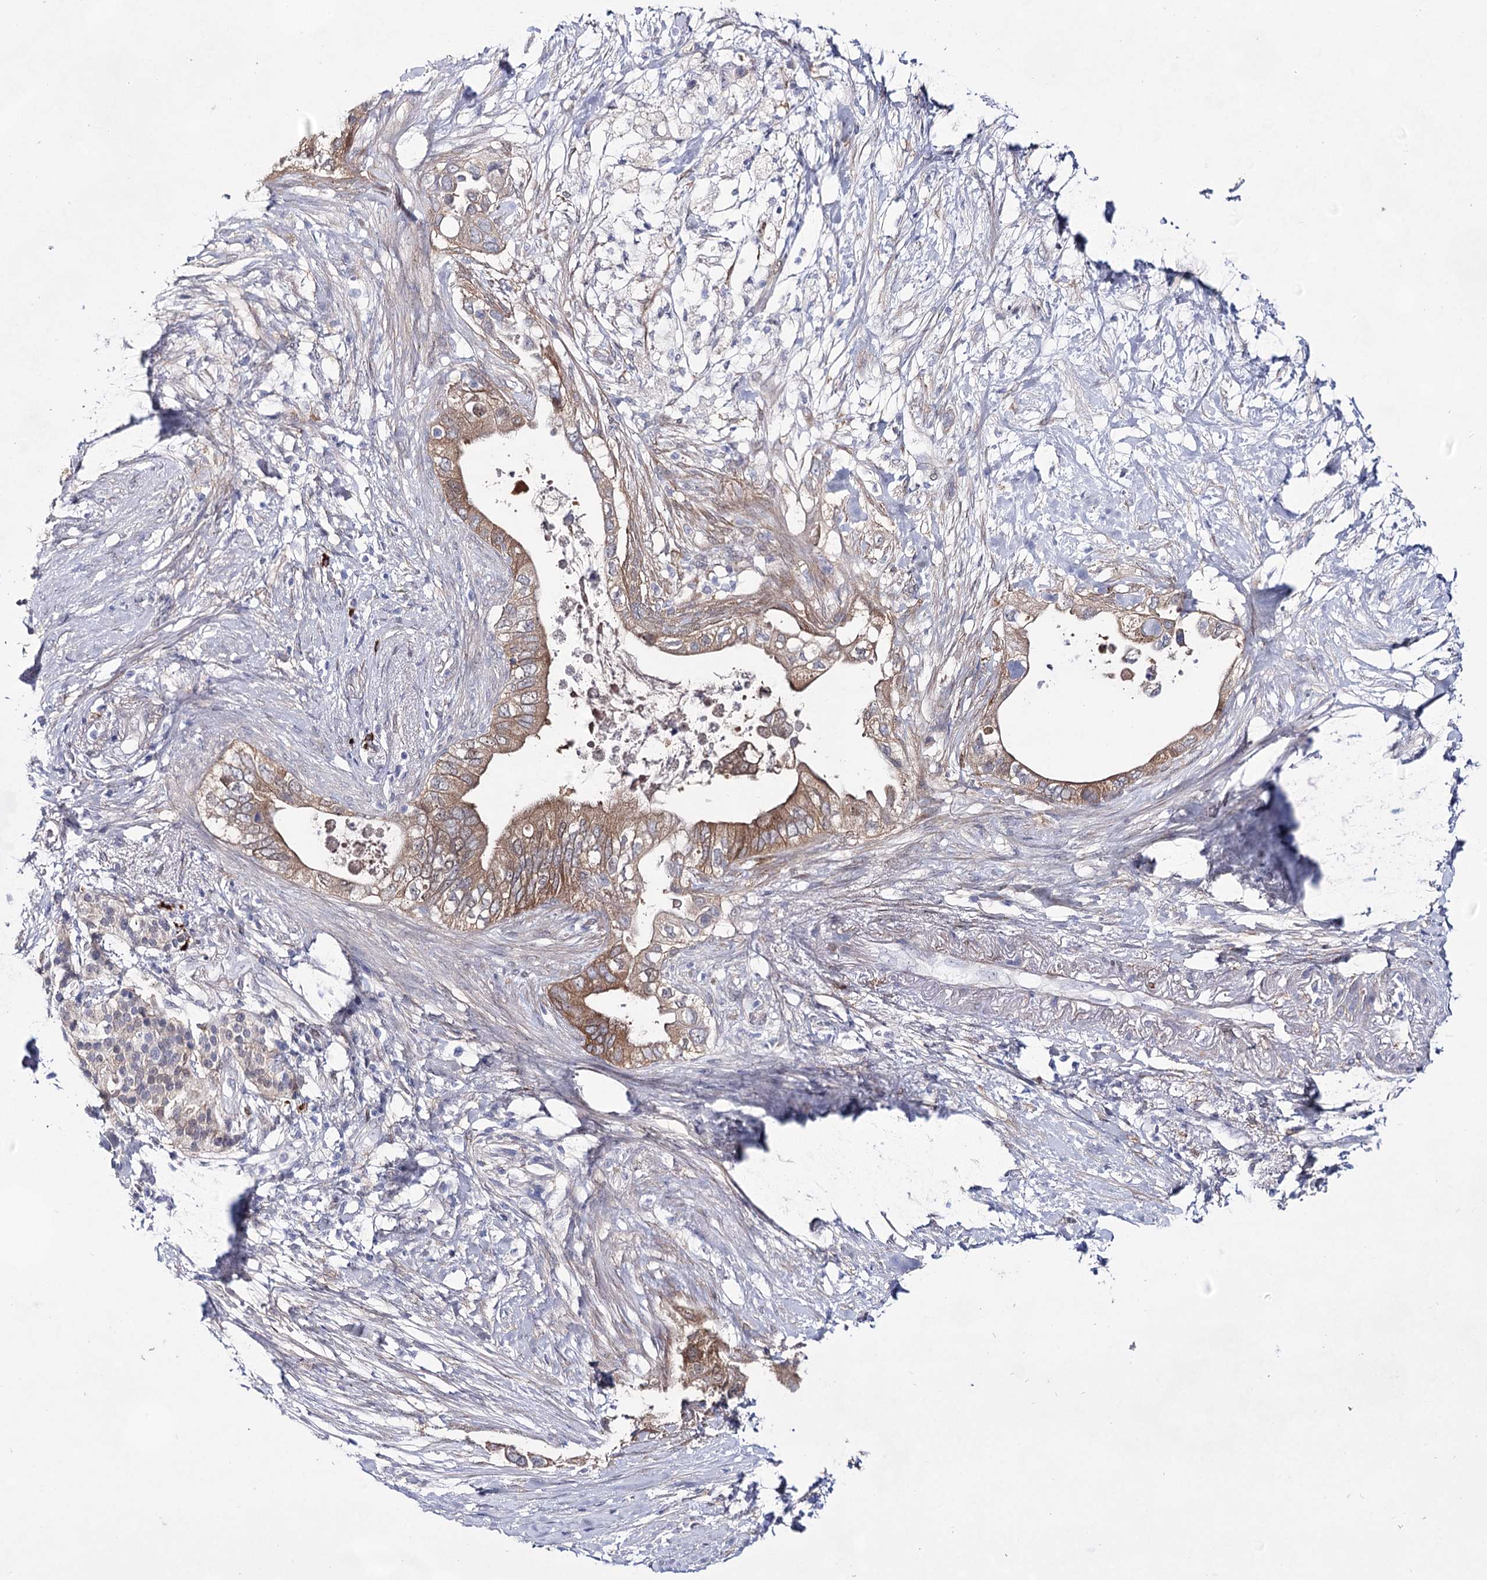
{"staining": {"intensity": "moderate", "quantity": ">75%", "location": "cytoplasmic/membranous"}, "tissue": "pancreatic cancer", "cell_type": "Tumor cells", "image_type": "cancer", "snomed": [{"axis": "morphology", "description": "Adenocarcinoma, NOS"}, {"axis": "topography", "description": "Pancreas"}], "caption": "Moderate cytoplasmic/membranous staining for a protein is appreciated in approximately >75% of tumor cells of pancreatic adenocarcinoma using immunohistochemistry.", "gene": "UGDH", "patient": {"sex": "female", "age": 56}}